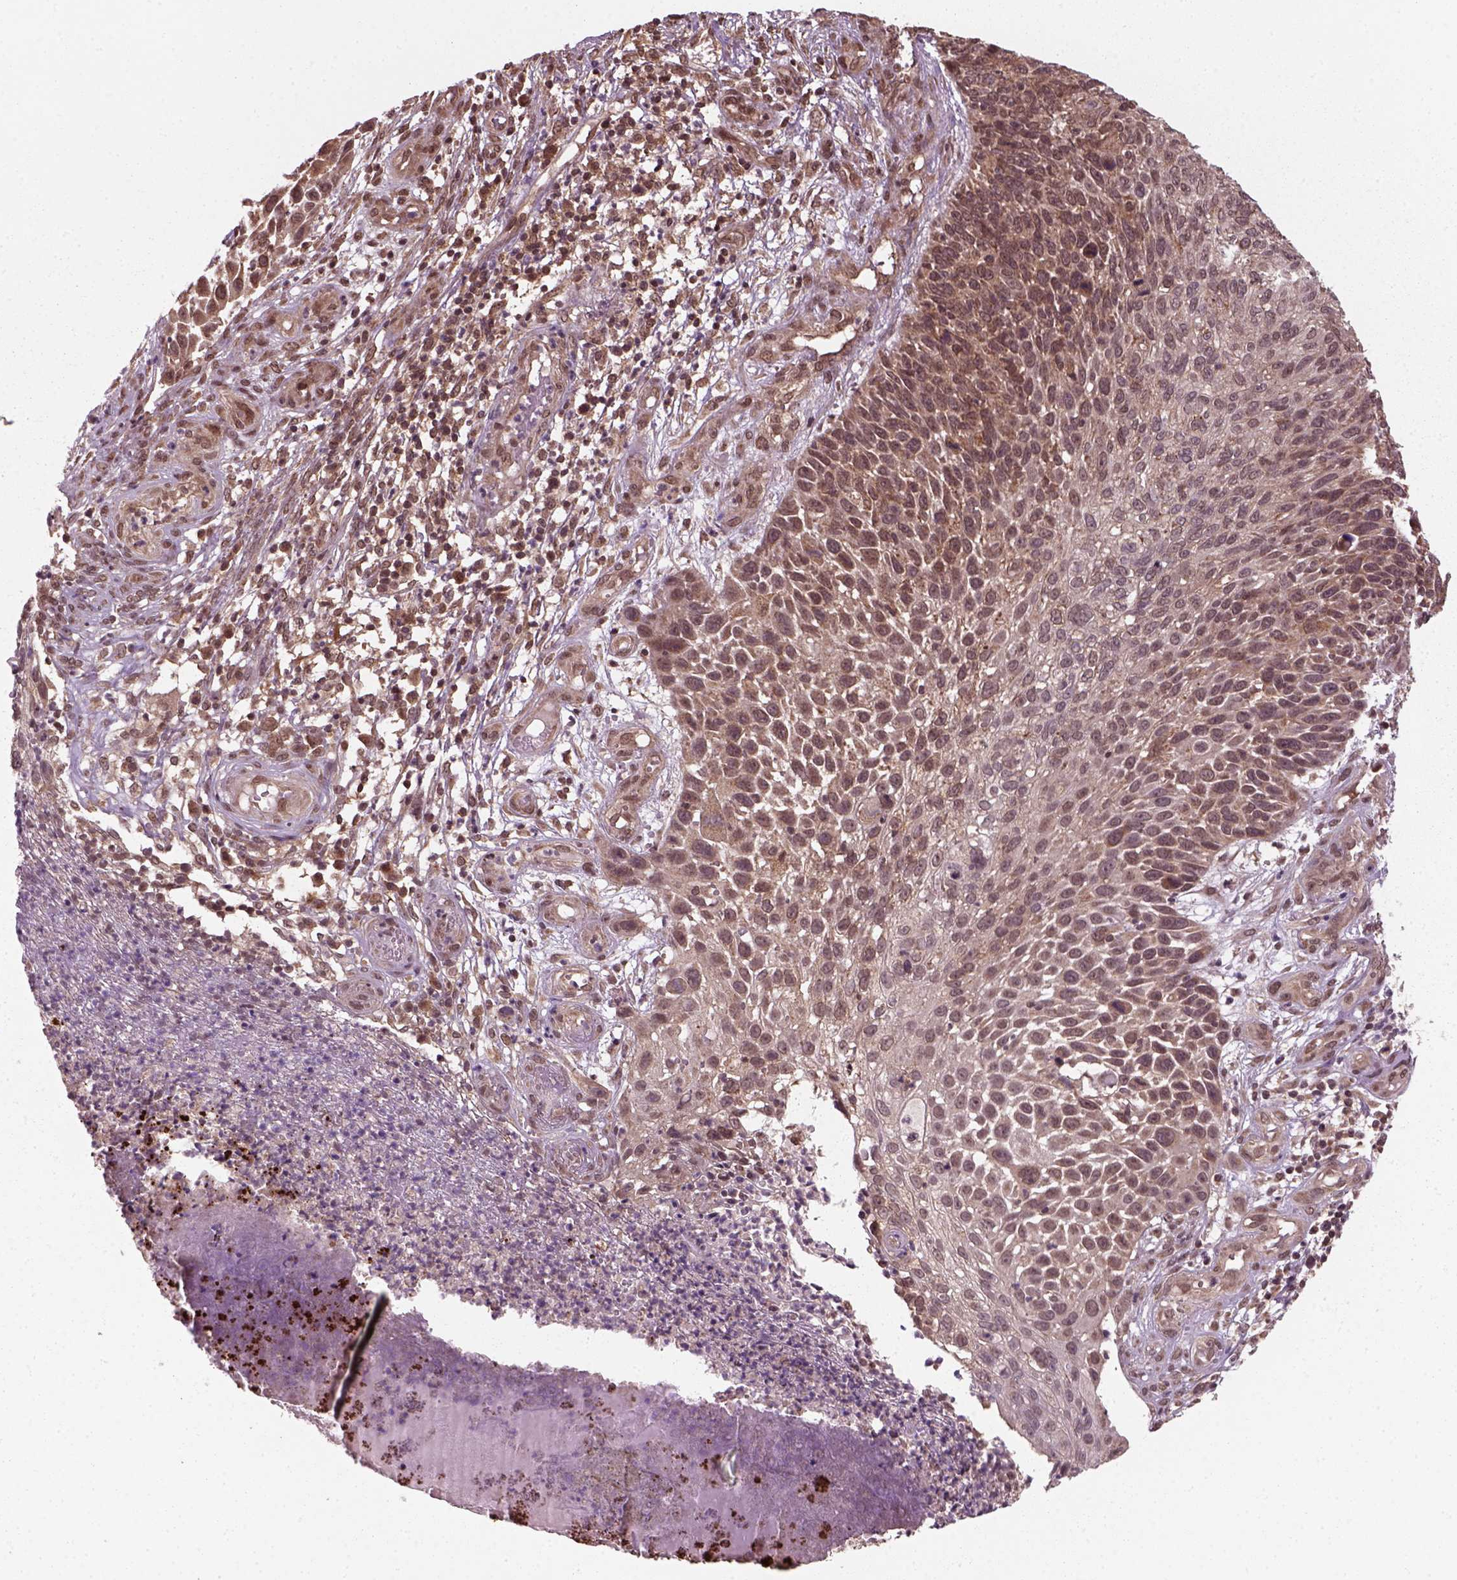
{"staining": {"intensity": "moderate", "quantity": ">75%", "location": "cytoplasmic/membranous"}, "tissue": "skin cancer", "cell_type": "Tumor cells", "image_type": "cancer", "snomed": [{"axis": "morphology", "description": "Squamous cell carcinoma, NOS"}, {"axis": "topography", "description": "Skin"}], "caption": "Immunohistochemical staining of skin cancer (squamous cell carcinoma) exhibits medium levels of moderate cytoplasmic/membranous protein expression in about >75% of tumor cells. (IHC, brightfield microscopy, high magnification).", "gene": "NUDT9", "patient": {"sex": "male", "age": 92}}